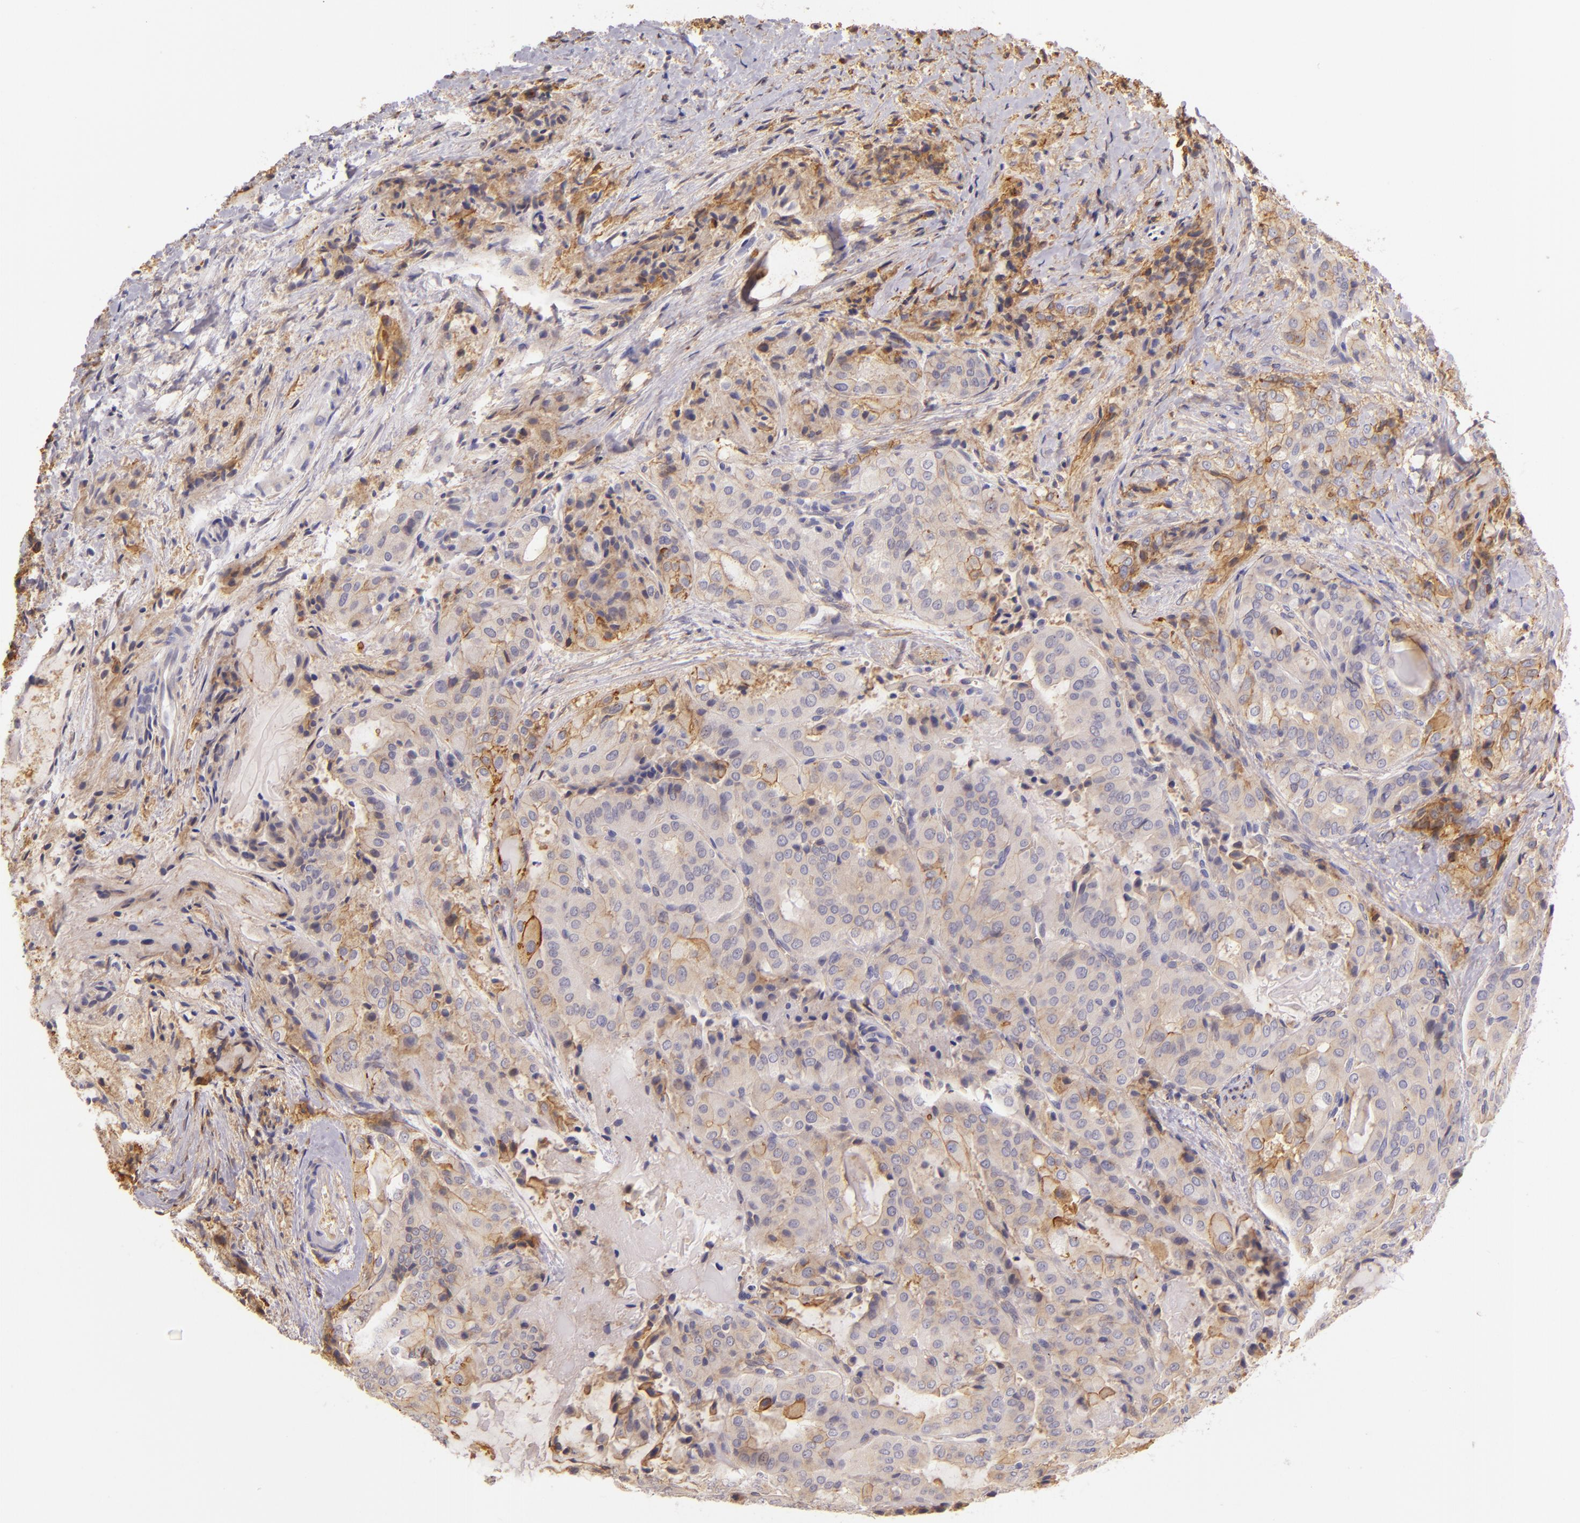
{"staining": {"intensity": "weak", "quantity": ">75%", "location": "cytoplasmic/membranous"}, "tissue": "thyroid cancer", "cell_type": "Tumor cells", "image_type": "cancer", "snomed": [{"axis": "morphology", "description": "Papillary adenocarcinoma, NOS"}, {"axis": "topography", "description": "Thyroid gland"}], "caption": "A brown stain labels weak cytoplasmic/membranous staining of a protein in thyroid cancer (papillary adenocarcinoma) tumor cells.", "gene": "CTSF", "patient": {"sex": "female", "age": 71}}